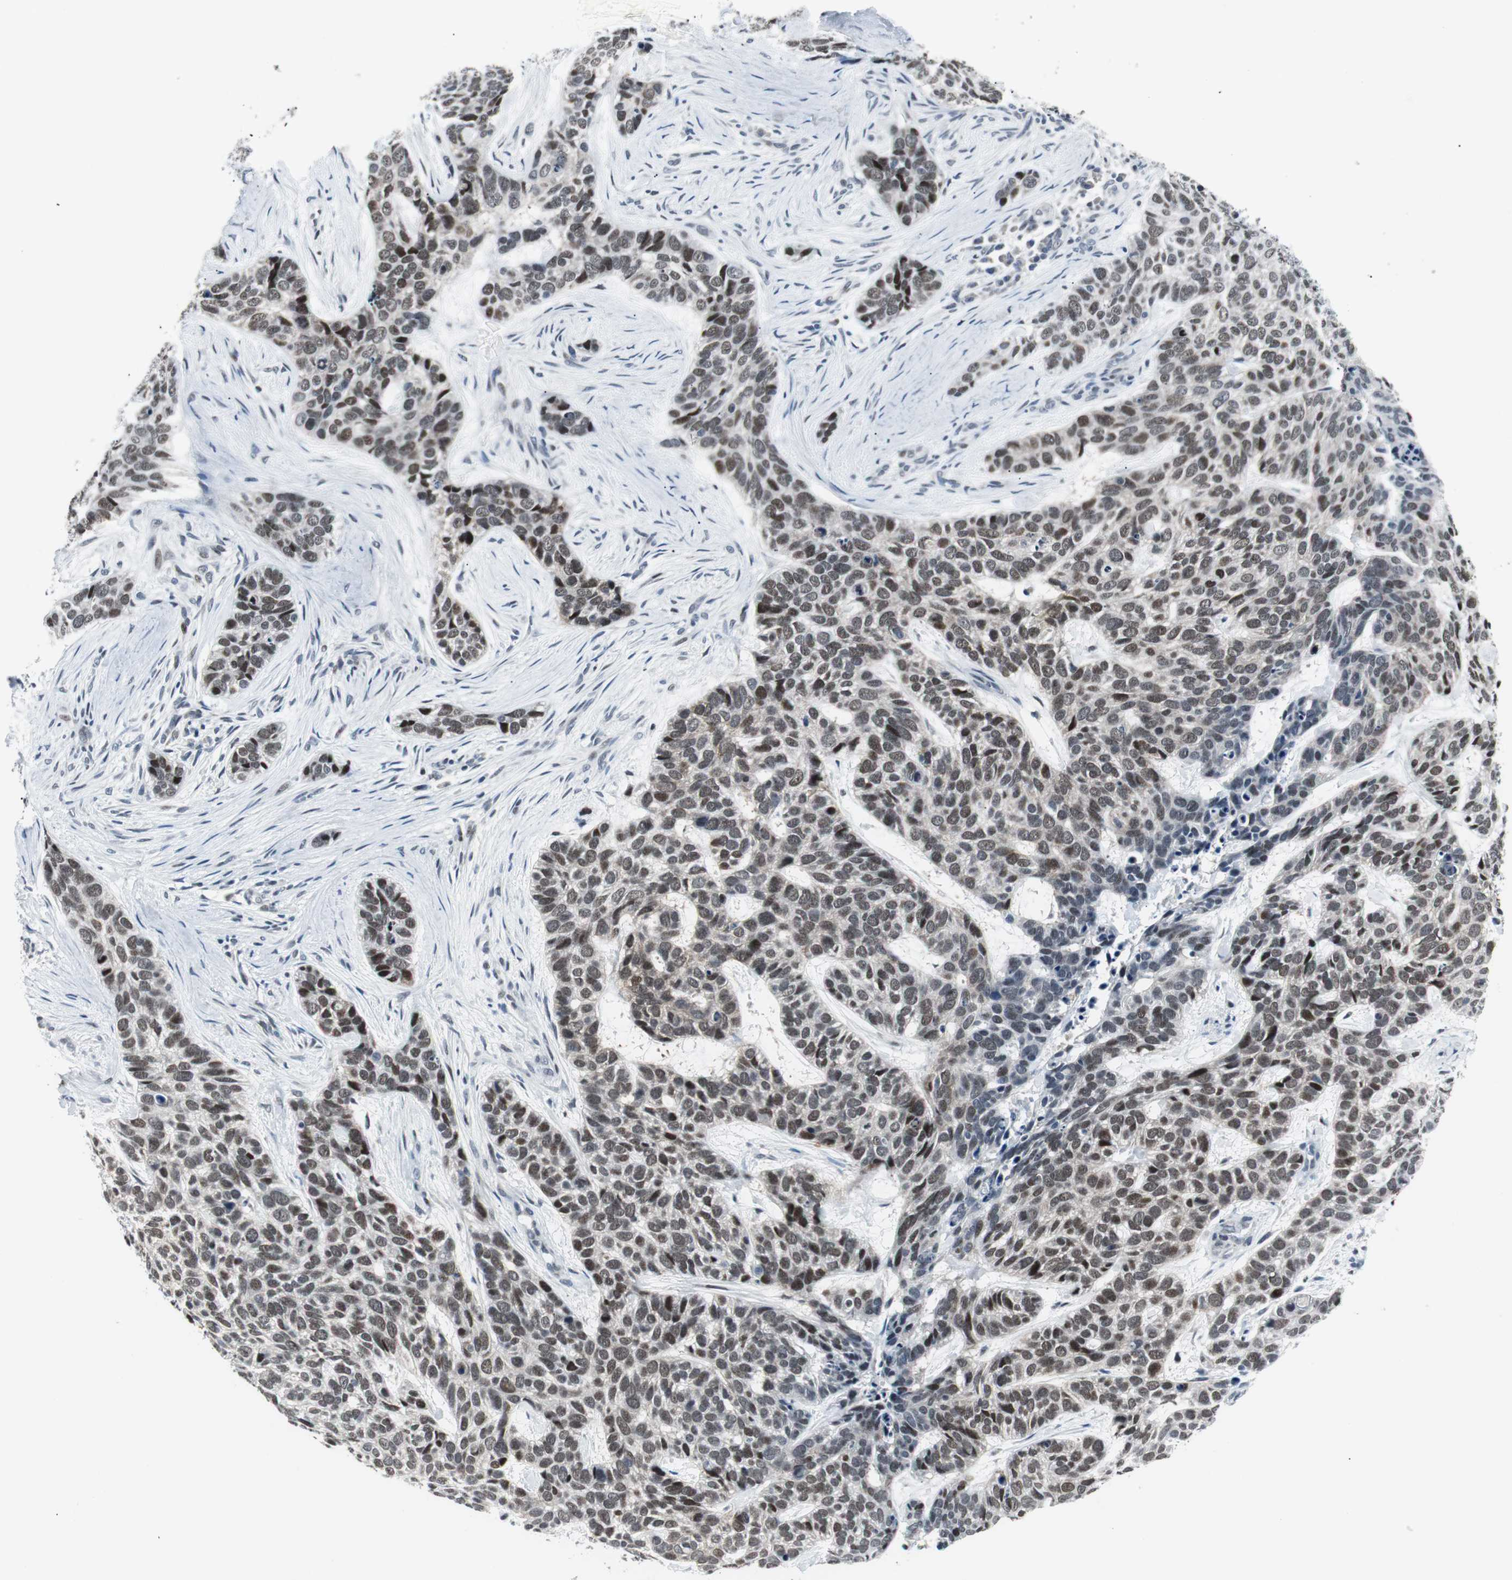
{"staining": {"intensity": "moderate", "quantity": ">75%", "location": "nuclear"}, "tissue": "skin cancer", "cell_type": "Tumor cells", "image_type": "cancer", "snomed": [{"axis": "morphology", "description": "Basal cell carcinoma"}, {"axis": "topography", "description": "Skin"}], "caption": "IHC histopathology image of skin cancer (basal cell carcinoma) stained for a protein (brown), which displays medium levels of moderate nuclear expression in about >75% of tumor cells.", "gene": "MTA1", "patient": {"sex": "male", "age": 87}}